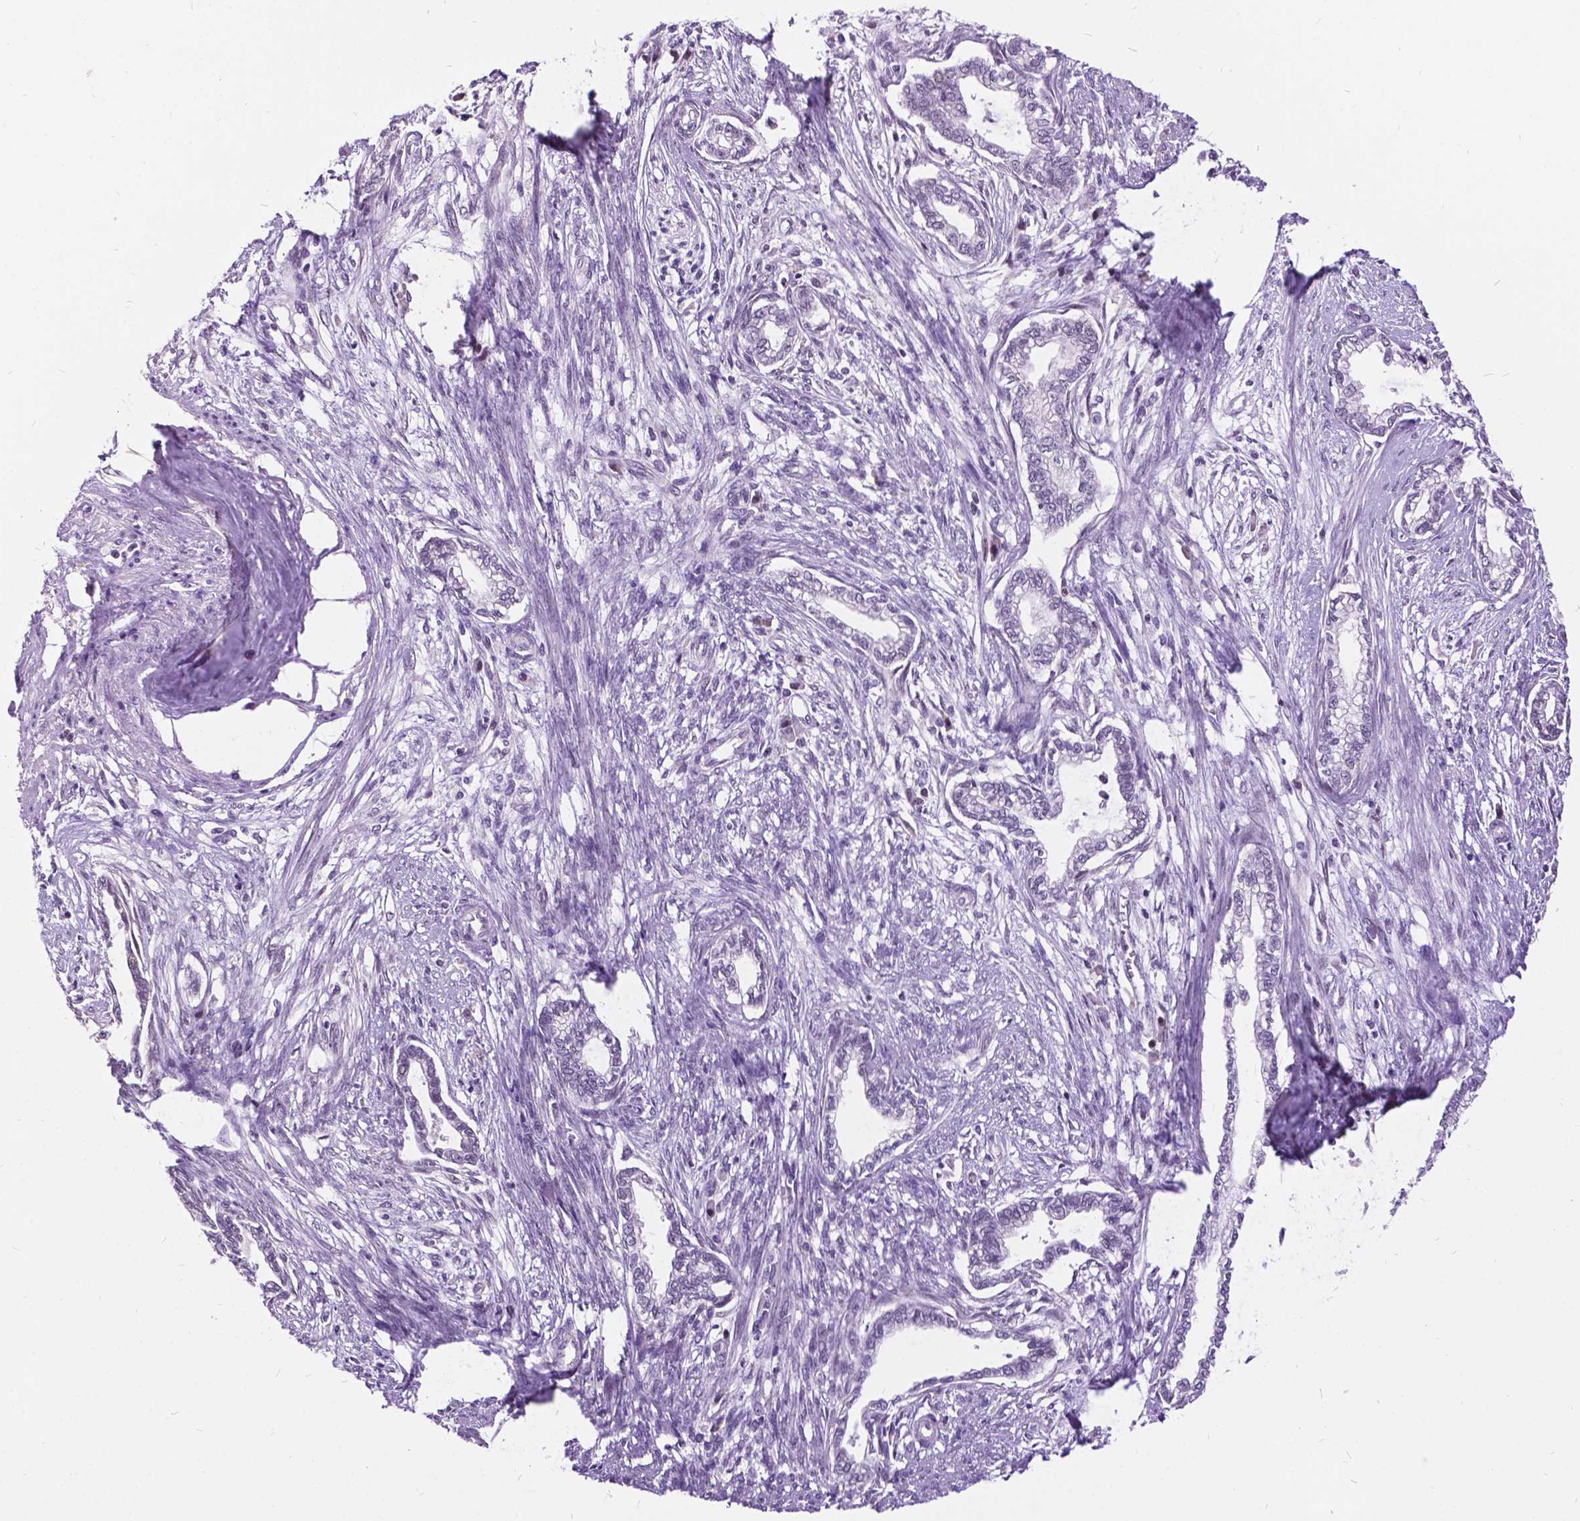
{"staining": {"intensity": "negative", "quantity": "none", "location": "none"}, "tissue": "cervical cancer", "cell_type": "Tumor cells", "image_type": "cancer", "snomed": [{"axis": "morphology", "description": "Adenocarcinoma, NOS"}, {"axis": "topography", "description": "Cervix"}], "caption": "Cervical adenocarcinoma was stained to show a protein in brown. There is no significant expression in tumor cells.", "gene": "DPF3", "patient": {"sex": "female", "age": 62}}